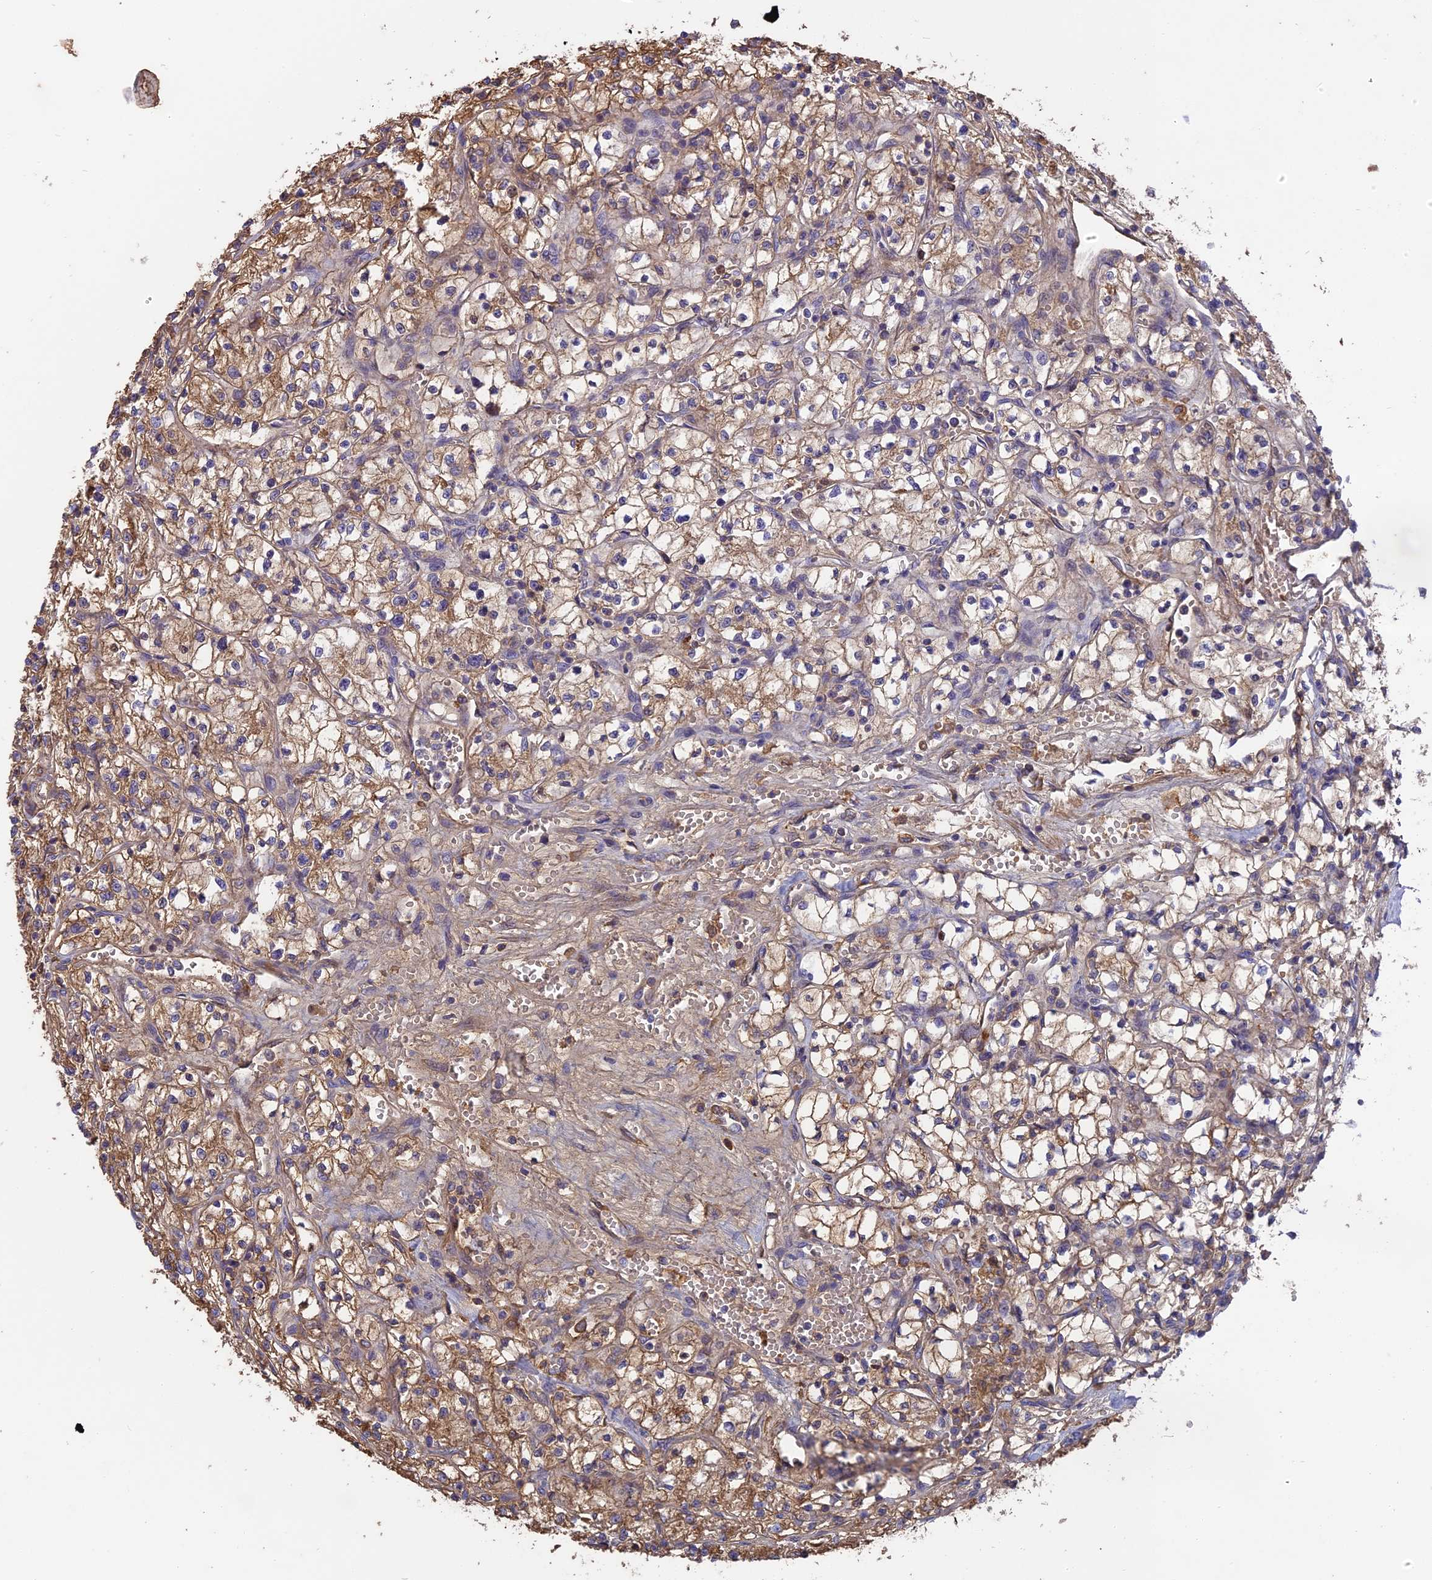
{"staining": {"intensity": "moderate", "quantity": ">75%", "location": "cytoplasmic/membranous"}, "tissue": "renal cancer", "cell_type": "Tumor cells", "image_type": "cancer", "snomed": [{"axis": "morphology", "description": "Adenocarcinoma, NOS"}, {"axis": "topography", "description": "Kidney"}], "caption": "Renal adenocarcinoma stained with a brown dye exhibits moderate cytoplasmic/membranous positive staining in approximately >75% of tumor cells.", "gene": "ERMAP", "patient": {"sex": "female", "age": 64}}